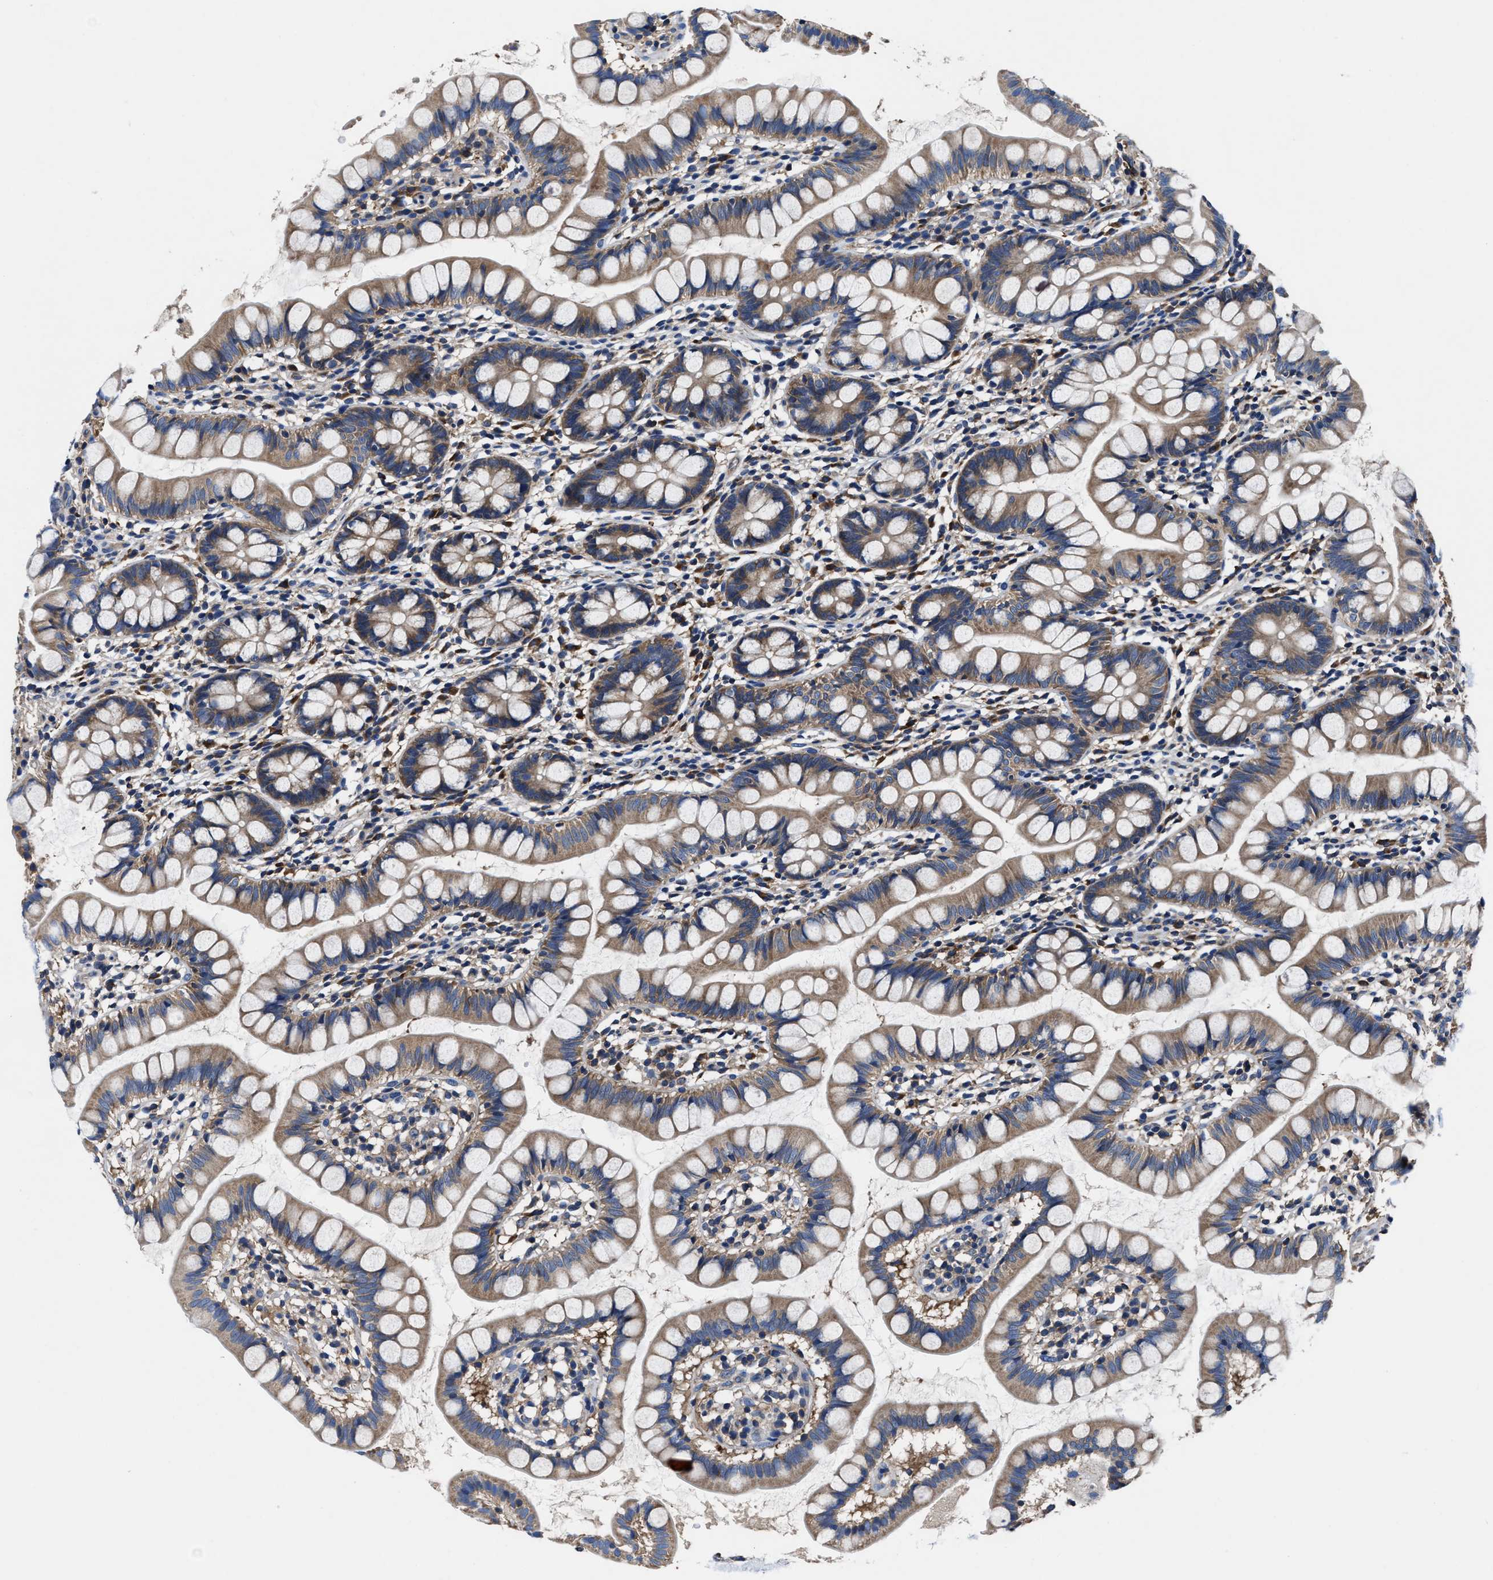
{"staining": {"intensity": "moderate", "quantity": ">75%", "location": "cytoplasmic/membranous"}, "tissue": "small intestine", "cell_type": "Glandular cells", "image_type": "normal", "snomed": [{"axis": "morphology", "description": "Normal tissue, NOS"}, {"axis": "topography", "description": "Small intestine"}], "caption": "A micrograph showing moderate cytoplasmic/membranous staining in approximately >75% of glandular cells in benign small intestine, as visualized by brown immunohistochemical staining.", "gene": "PHLPP1", "patient": {"sex": "female", "age": 84}}